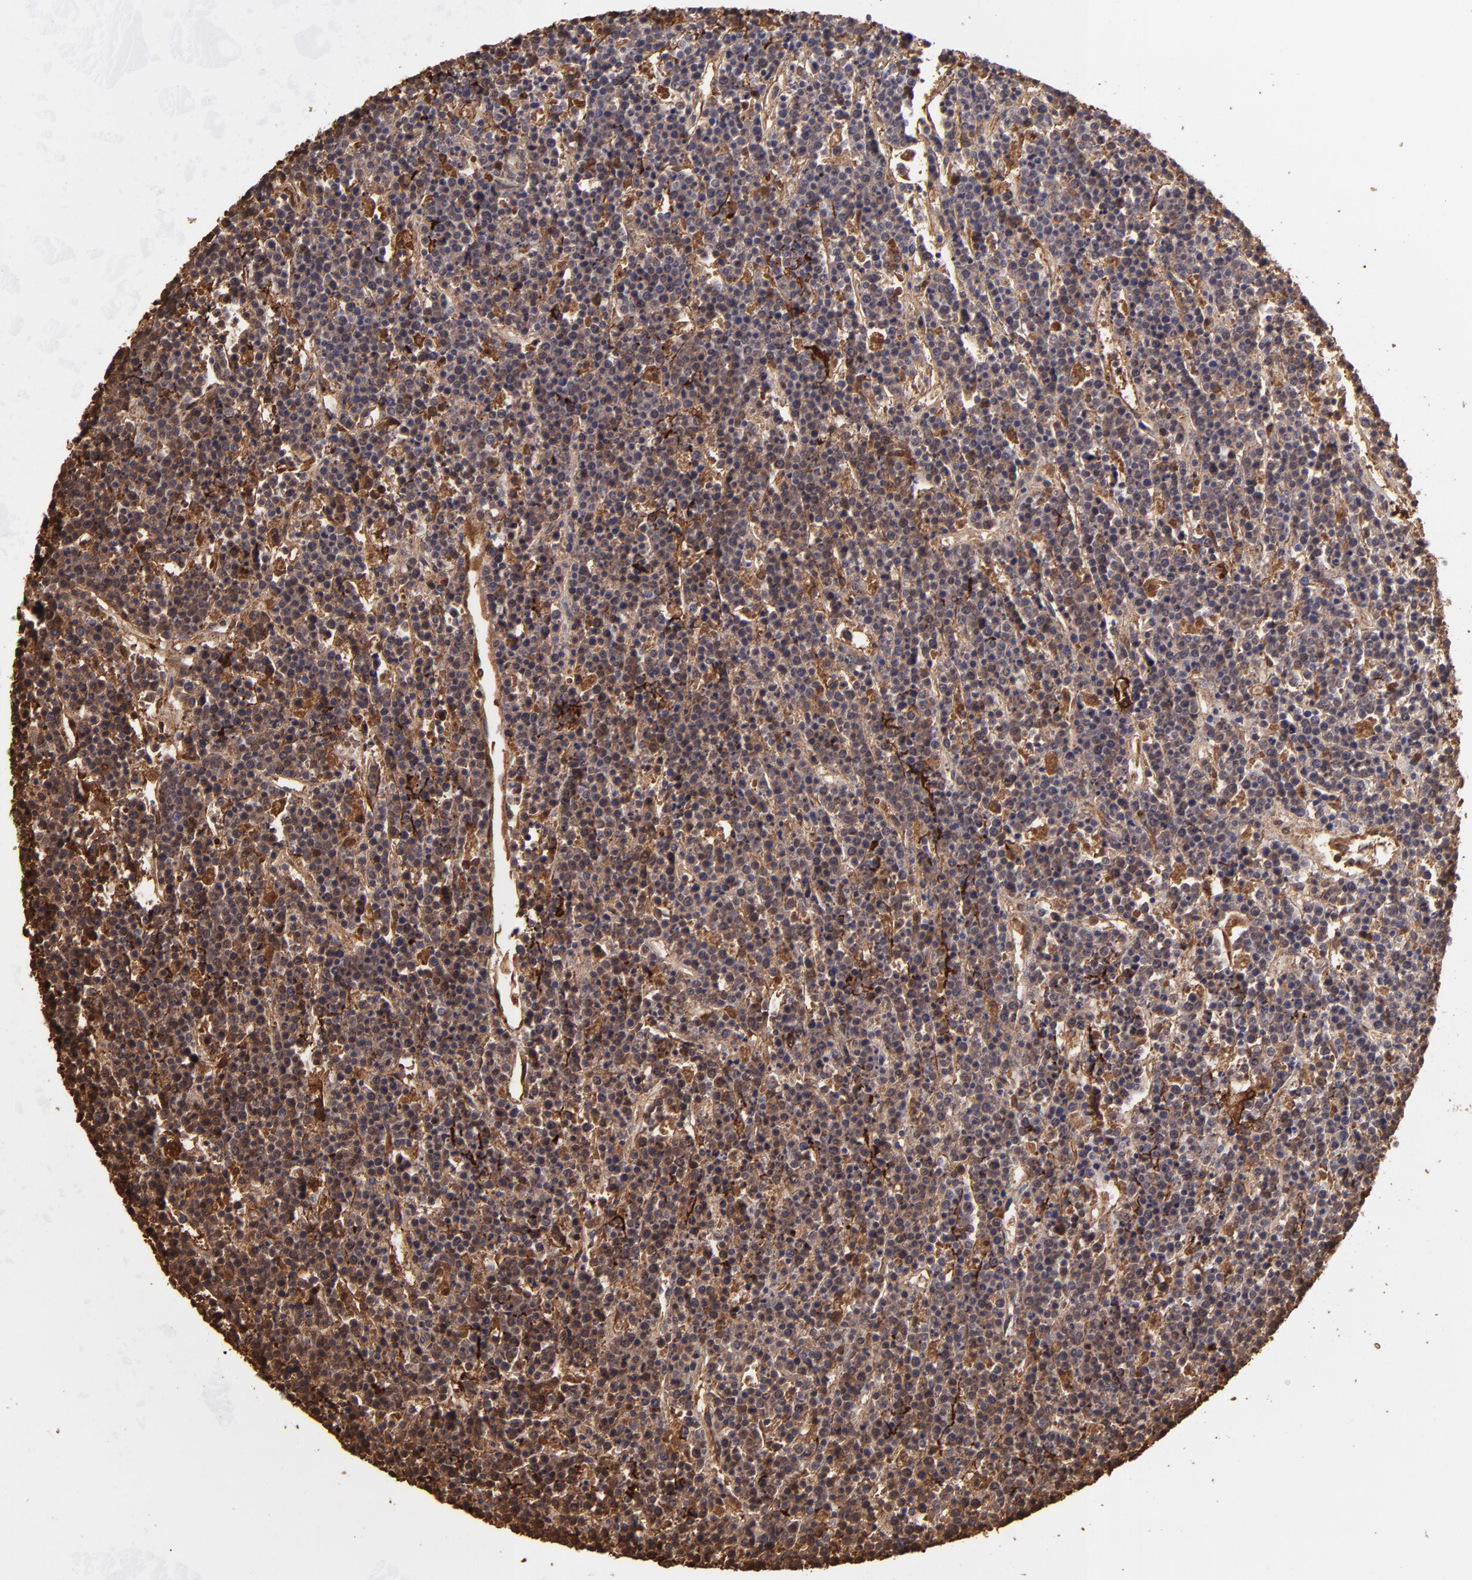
{"staining": {"intensity": "negative", "quantity": "none", "location": "none"}, "tissue": "lymphoma", "cell_type": "Tumor cells", "image_type": "cancer", "snomed": [{"axis": "morphology", "description": "Malignant lymphoma, non-Hodgkin's type, High grade"}, {"axis": "topography", "description": "Ovary"}], "caption": "There is no significant staining in tumor cells of high-grade malignant lymphoma, non-Hodgkin's type.", "gene": "FGB", "patient": {"sex": "female", "age": 56}}